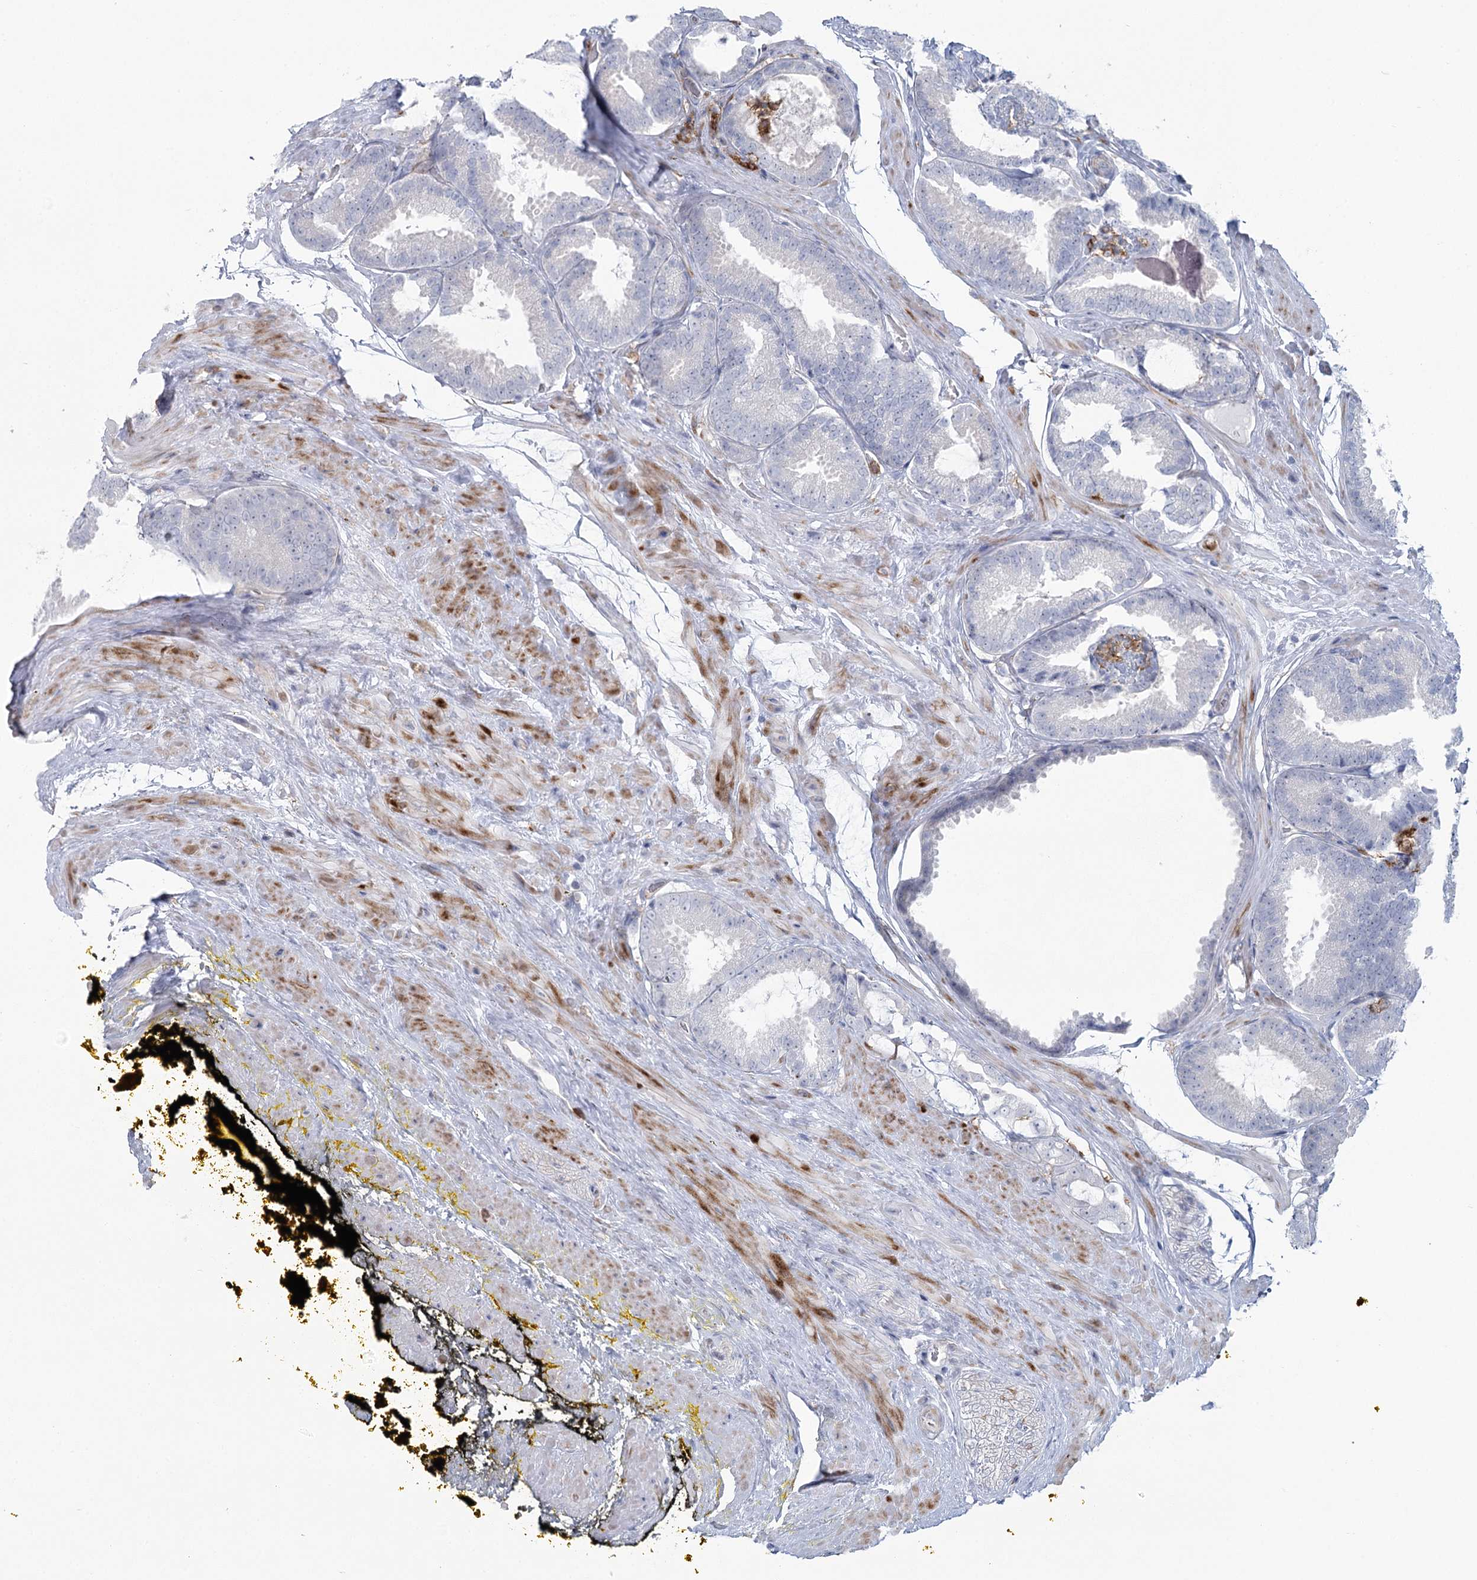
{"staining": {"intensity": "negative", "quantity": "none", "location": "none"}, "tissue": "prostate cancer", "cell_type": "Tumor cells", "image_type": "cancer", "snomed": [{"axis": "morphology", "description": "Adenocarcinoma, Low grade"}, {"axis": "topography", "description": "Prostate"}], "caption": "Micrograph shows no significant protein staining in tumor cells of prostate cancer (adenocarcinoma (low-grade)).", "gene": "CCDC88A", "patient": {"sex": "male", "age": 71}}